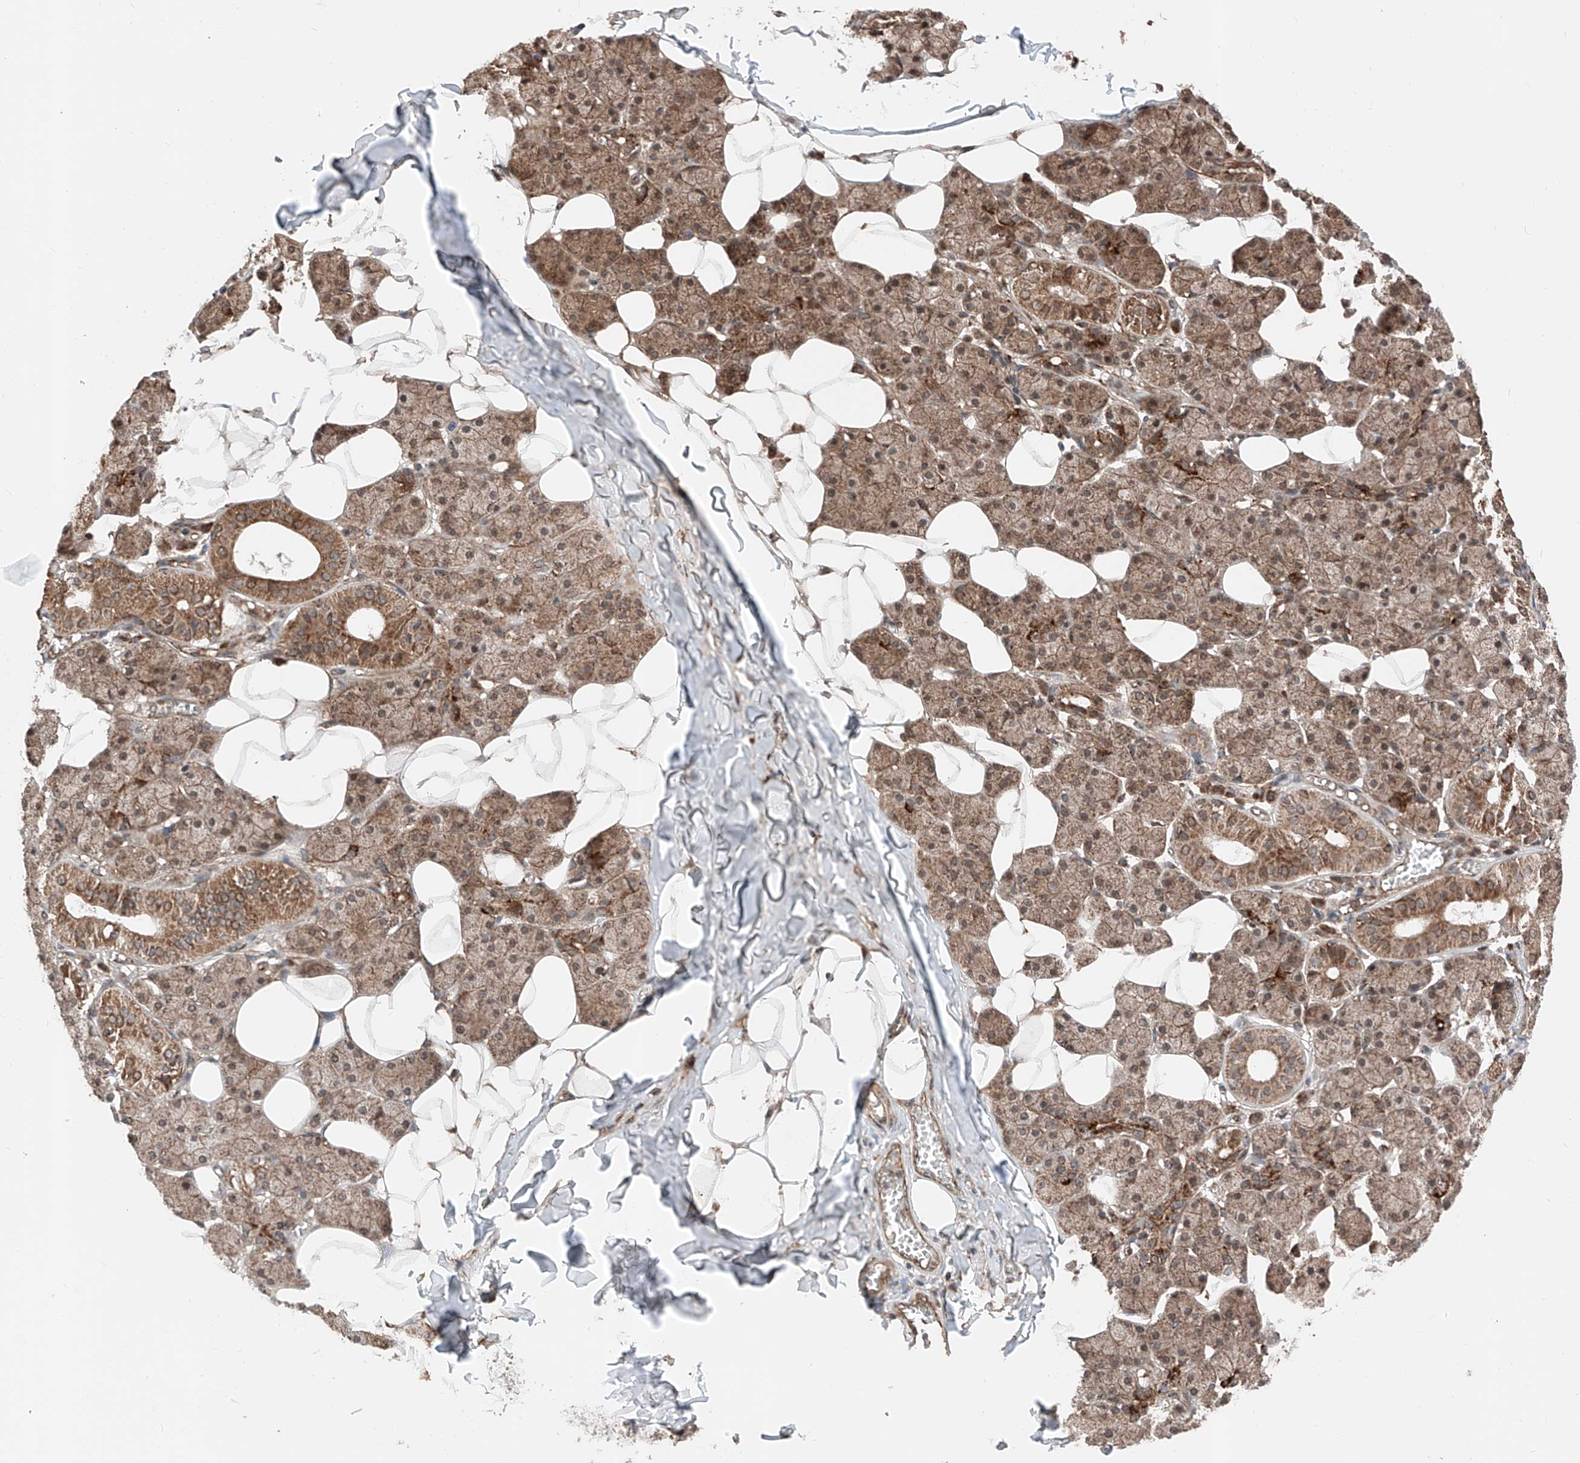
{"staining": {"intensity": "moderate", "quantity": "25%-75%", "location": "cytoplasmic/membranous"}, "tissue": "salivary gland", "cell_type": "Glandular cells", "image_type": "normal", "snomed": [{"axis": "morphology", "description": "Normal tissue, NOS"}, {"axis": "topography", "description": "Salivary gland"}], "caption": "Moderate cytoplasmic/membranous protein positivity is appreciated in approximately 25%-75% of glandular cells in salivary gland.", "gene": "ZSCAN29", "patient": {"sex": "female", "age": 33}}